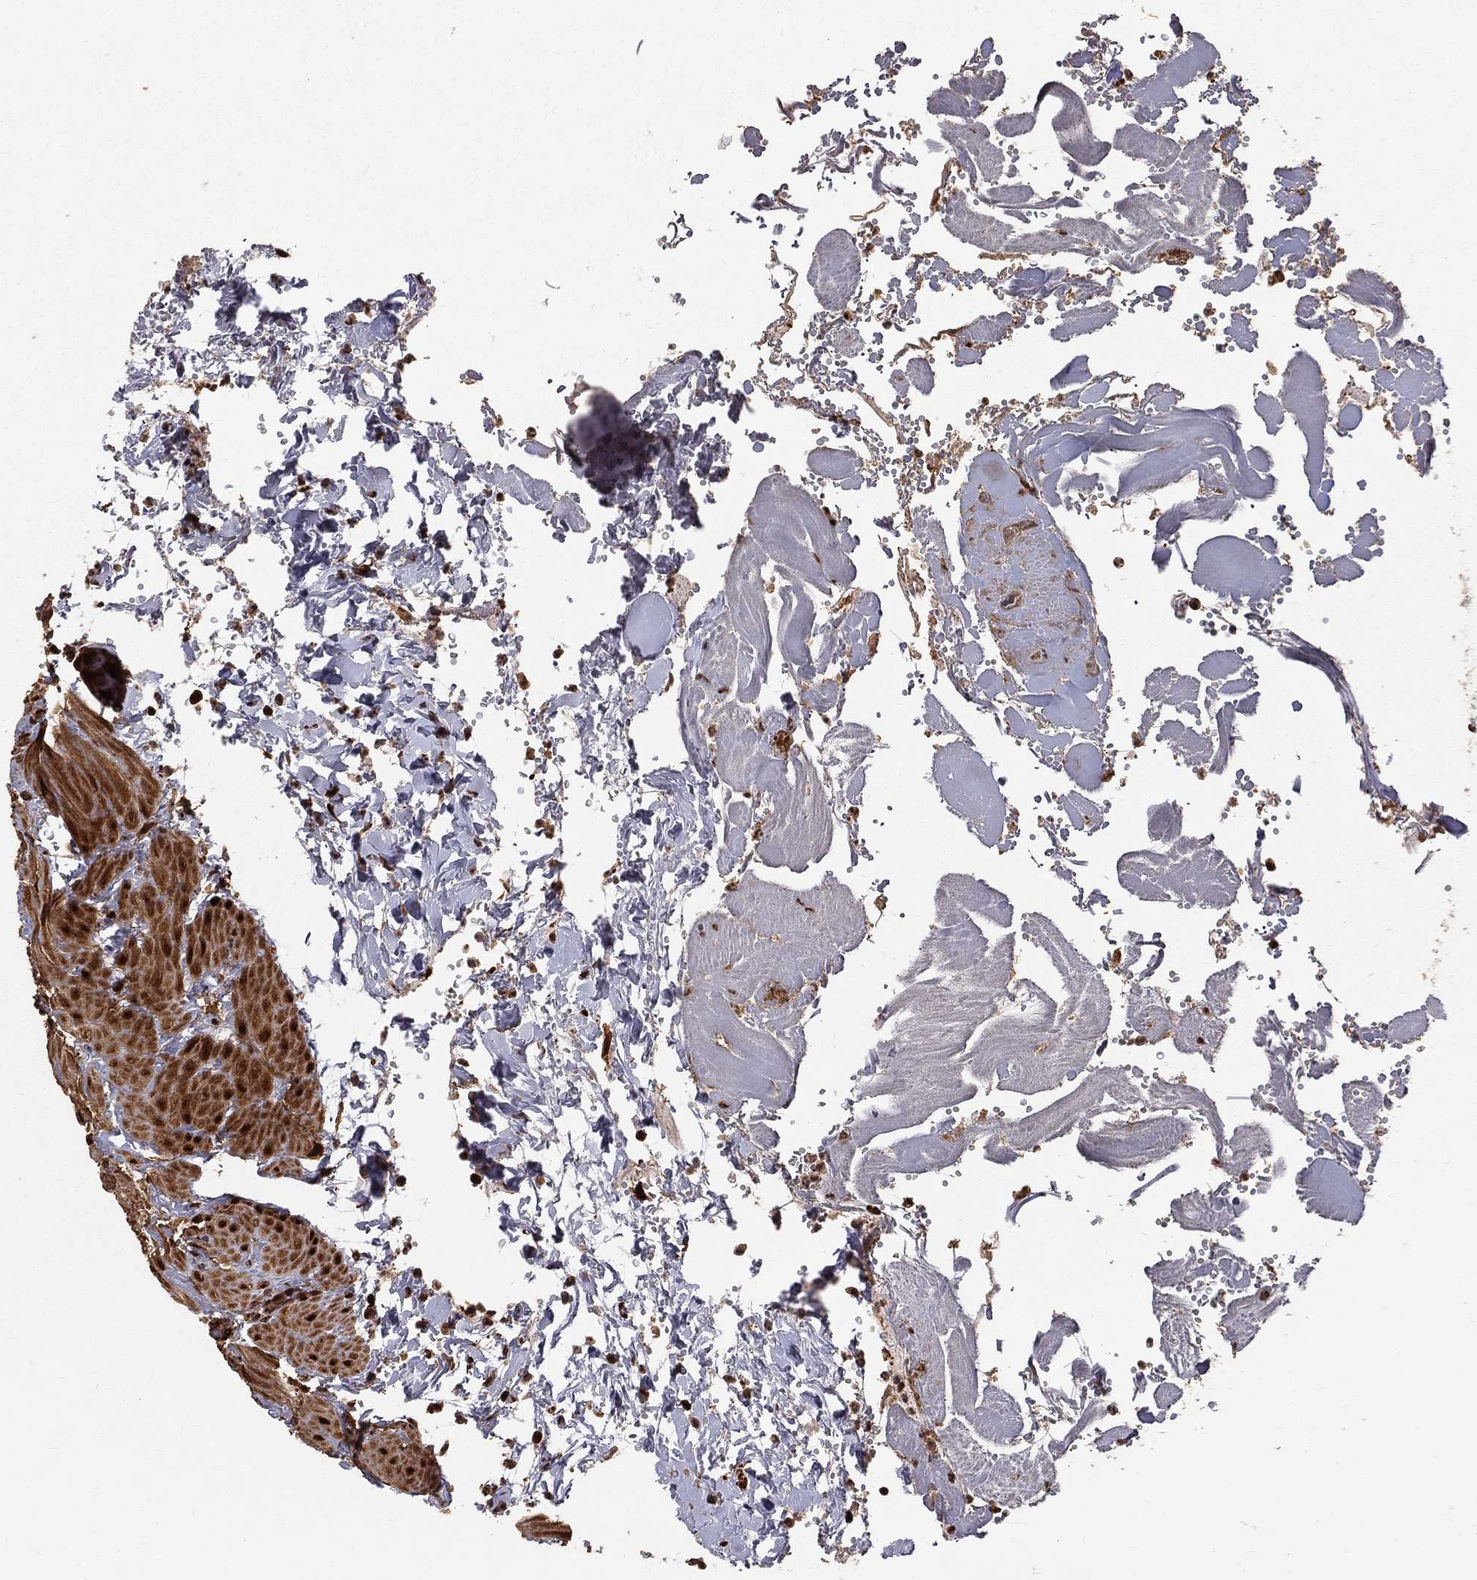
{"staining": {"intensity": "strong", "quantity": "<25%", "location": "cytoplasmic/membranous"}, "tissue": "small intestine", "cell_type": "Glandular cells", "image_type": "normal", "snomed": [{"axis": "morphology", "description": "Normal tissue, NOS"}, {"axis": "topography", "description": "Small intestine"}], "caption": "Small intestine stained with DAB (3,3'-diaminobenzidine) IHC demonstrates medium levels of strong cytoplasmic/membranous expression in approximately <25% of glandular cells.", "gene": "MAPK1", "patient": {"sex": "female", "age": 44}}